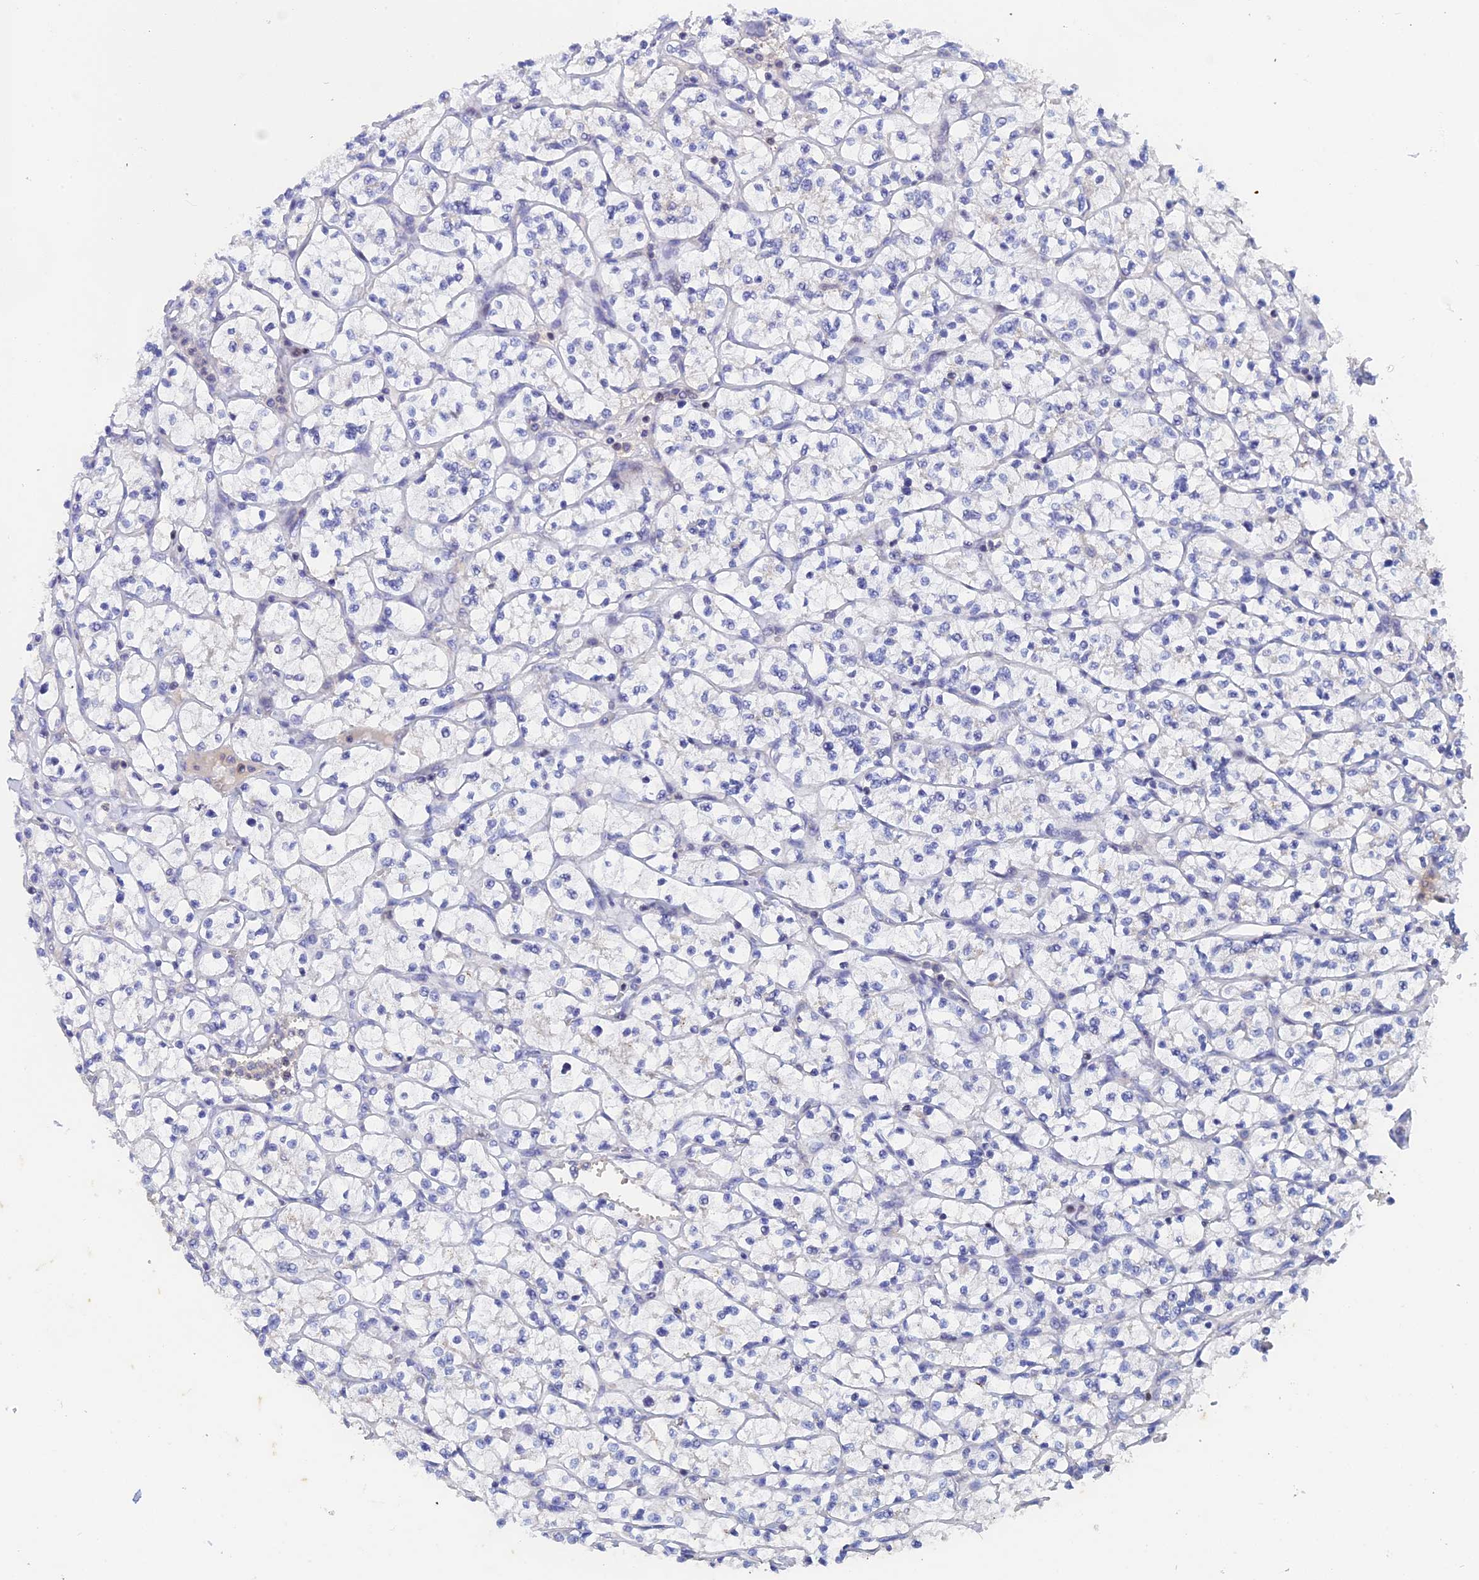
{"staining": {"intensity": "negative", "quantity": "none", "location": "none"}, "tissue": "renal cancer", "cell_type": "Tumor cells", "image_type": "cancer", "snomed": [{"axis": "morphology", "description": "Adenocarcinoma, NOS"}, {"axis": "topography", "description": "Kidney"}], "caption": "Immunohistochemical staining of adenocarcinoma (renal) displays no significant expression in tumor cells.", "gene": "ACP7", "patient": {"sex": "female", "age": 64}}